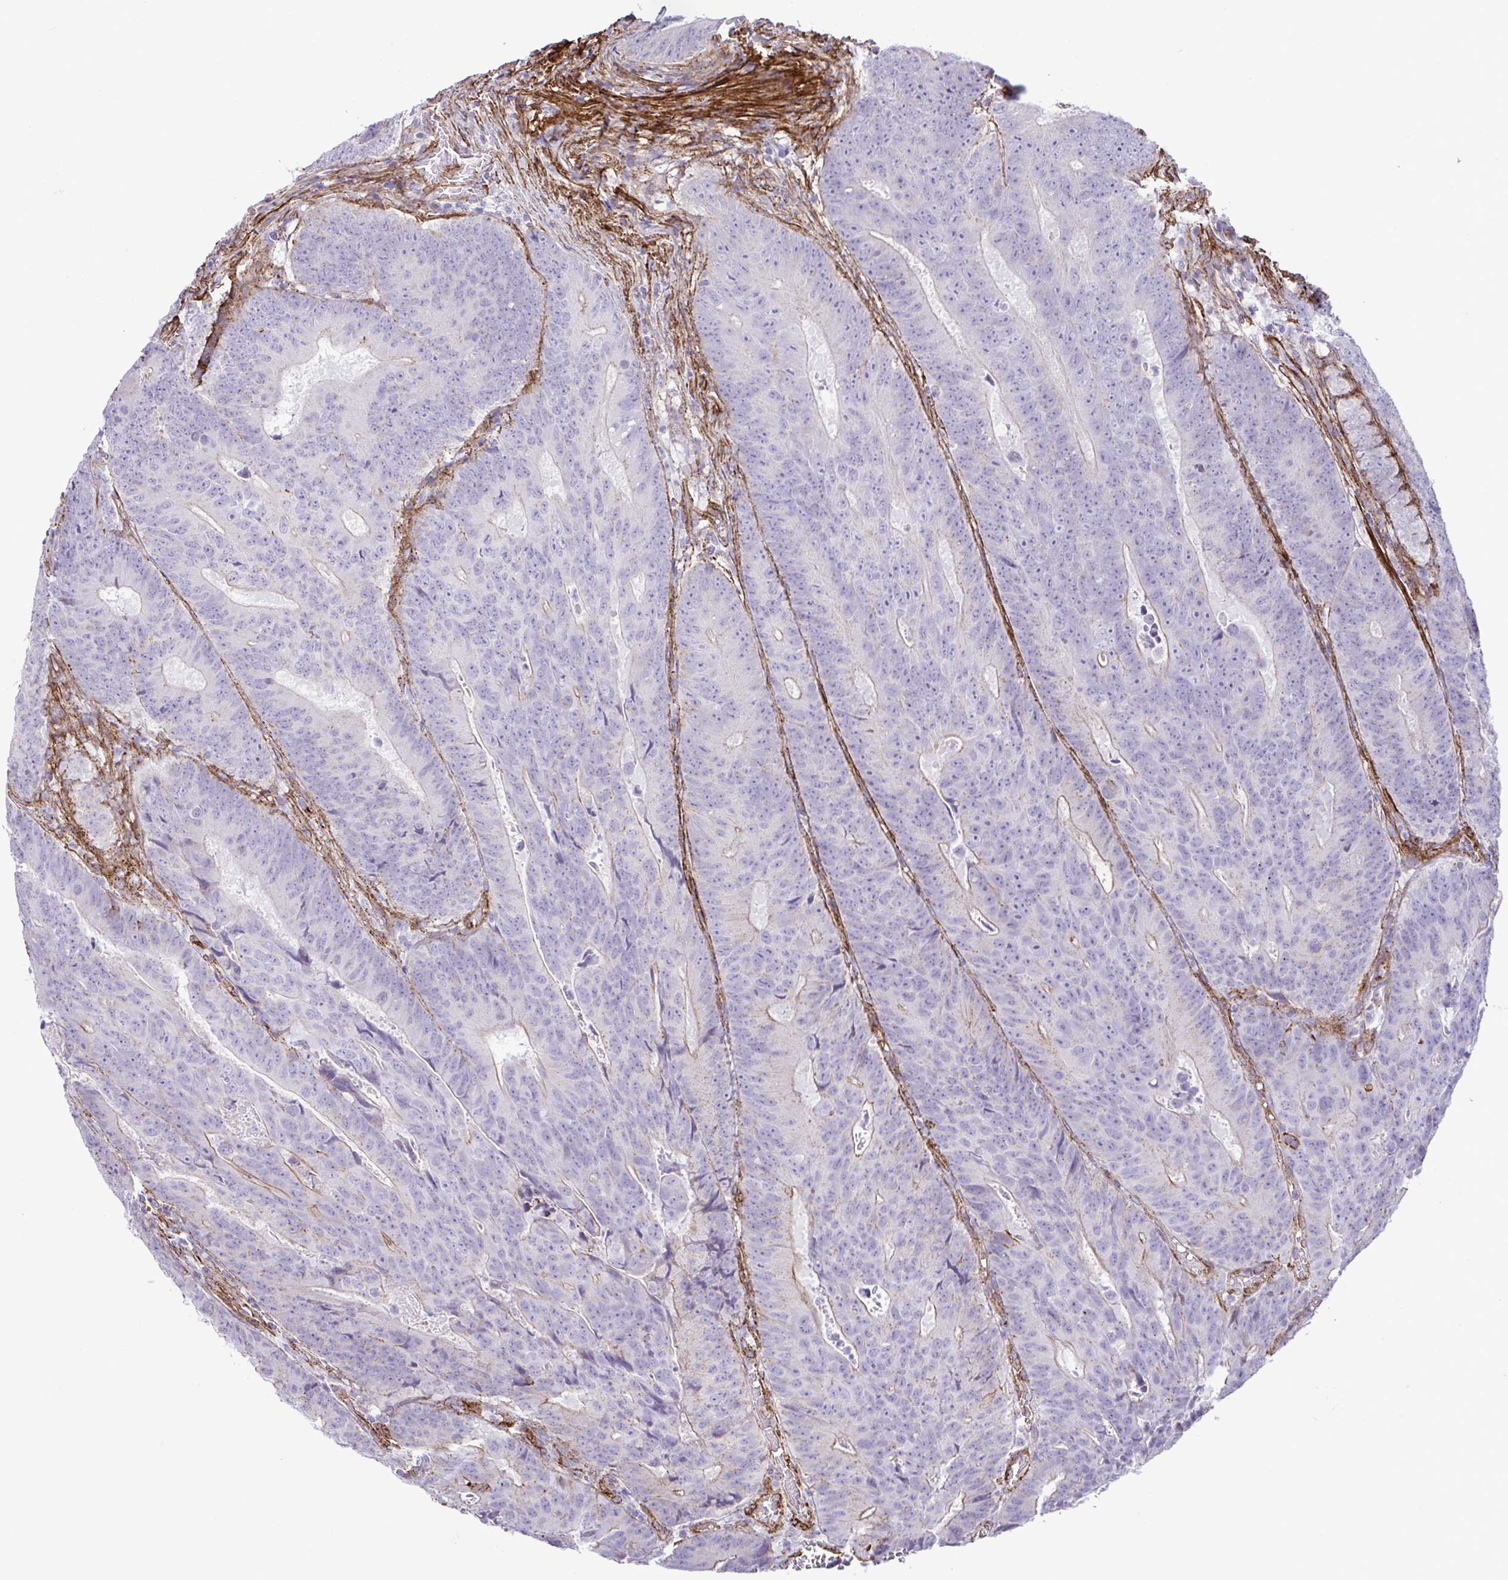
{"staining": {"intensity": "weak", "quantity": "<25%", "location": "cytoplasmic/membranous"}, "tissue": "colorectal cancer", "cell_type": "Tumor cells", "image_type": "cancer", "snomed": [{"axis": "morphology", "description": "Adenocarcinoma, NOS"}, {"axis": "topography", "description": "Colon"}], "caption": "Immunohistochemistry histopathology image of adenocarcinoma (colorectal) stained for a protein (brown), which exhibits no expression in tumor cells. (DAB (3,3'-diaminobenzidine) immunohistochemistry with hematoxylin counter stain).", "gene": "SYNPO2L", "patient": {"sex": "female", "age": 48}}